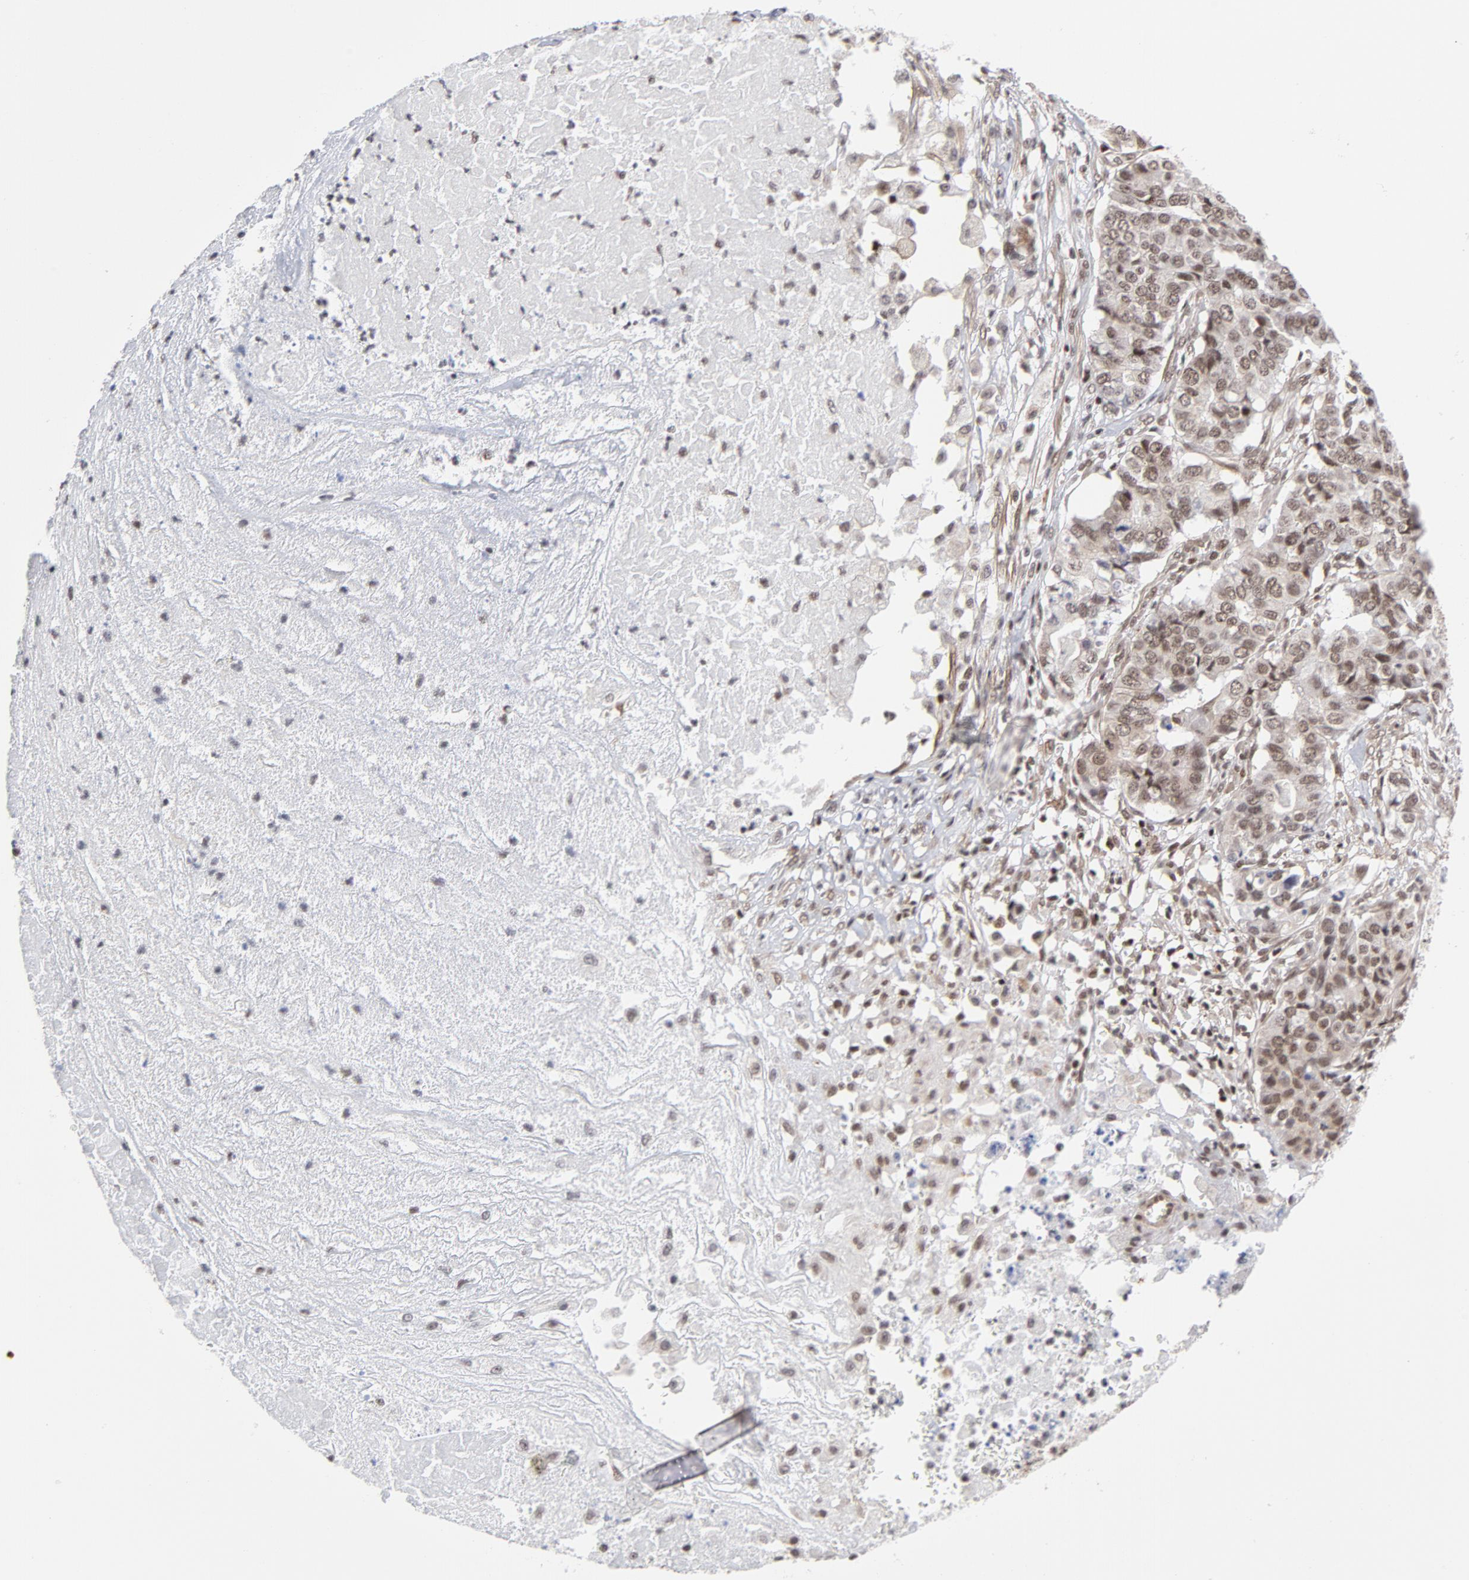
{"staining": {"intensity": "moderate", "quantity": ">75%", "location": "nuclear"}, "tissue": "pancreatic cancer", "cell_type": "Tumor cells", "image_type": "cancer", "snomed": [{"axis": "morphology", "description": "Adenocarcinoma, NOS"}, {"axis": "topography", "description": "Pancreas"}], "caption": "About >75% of tumor cells in pancreatic cancer (adenocarcinoma) reveal moderate nuclear protein expression as visualized by brown immunohistochemical staining.", "gene": "CTCF", "patient": {"sex": "male", "age": 50}}